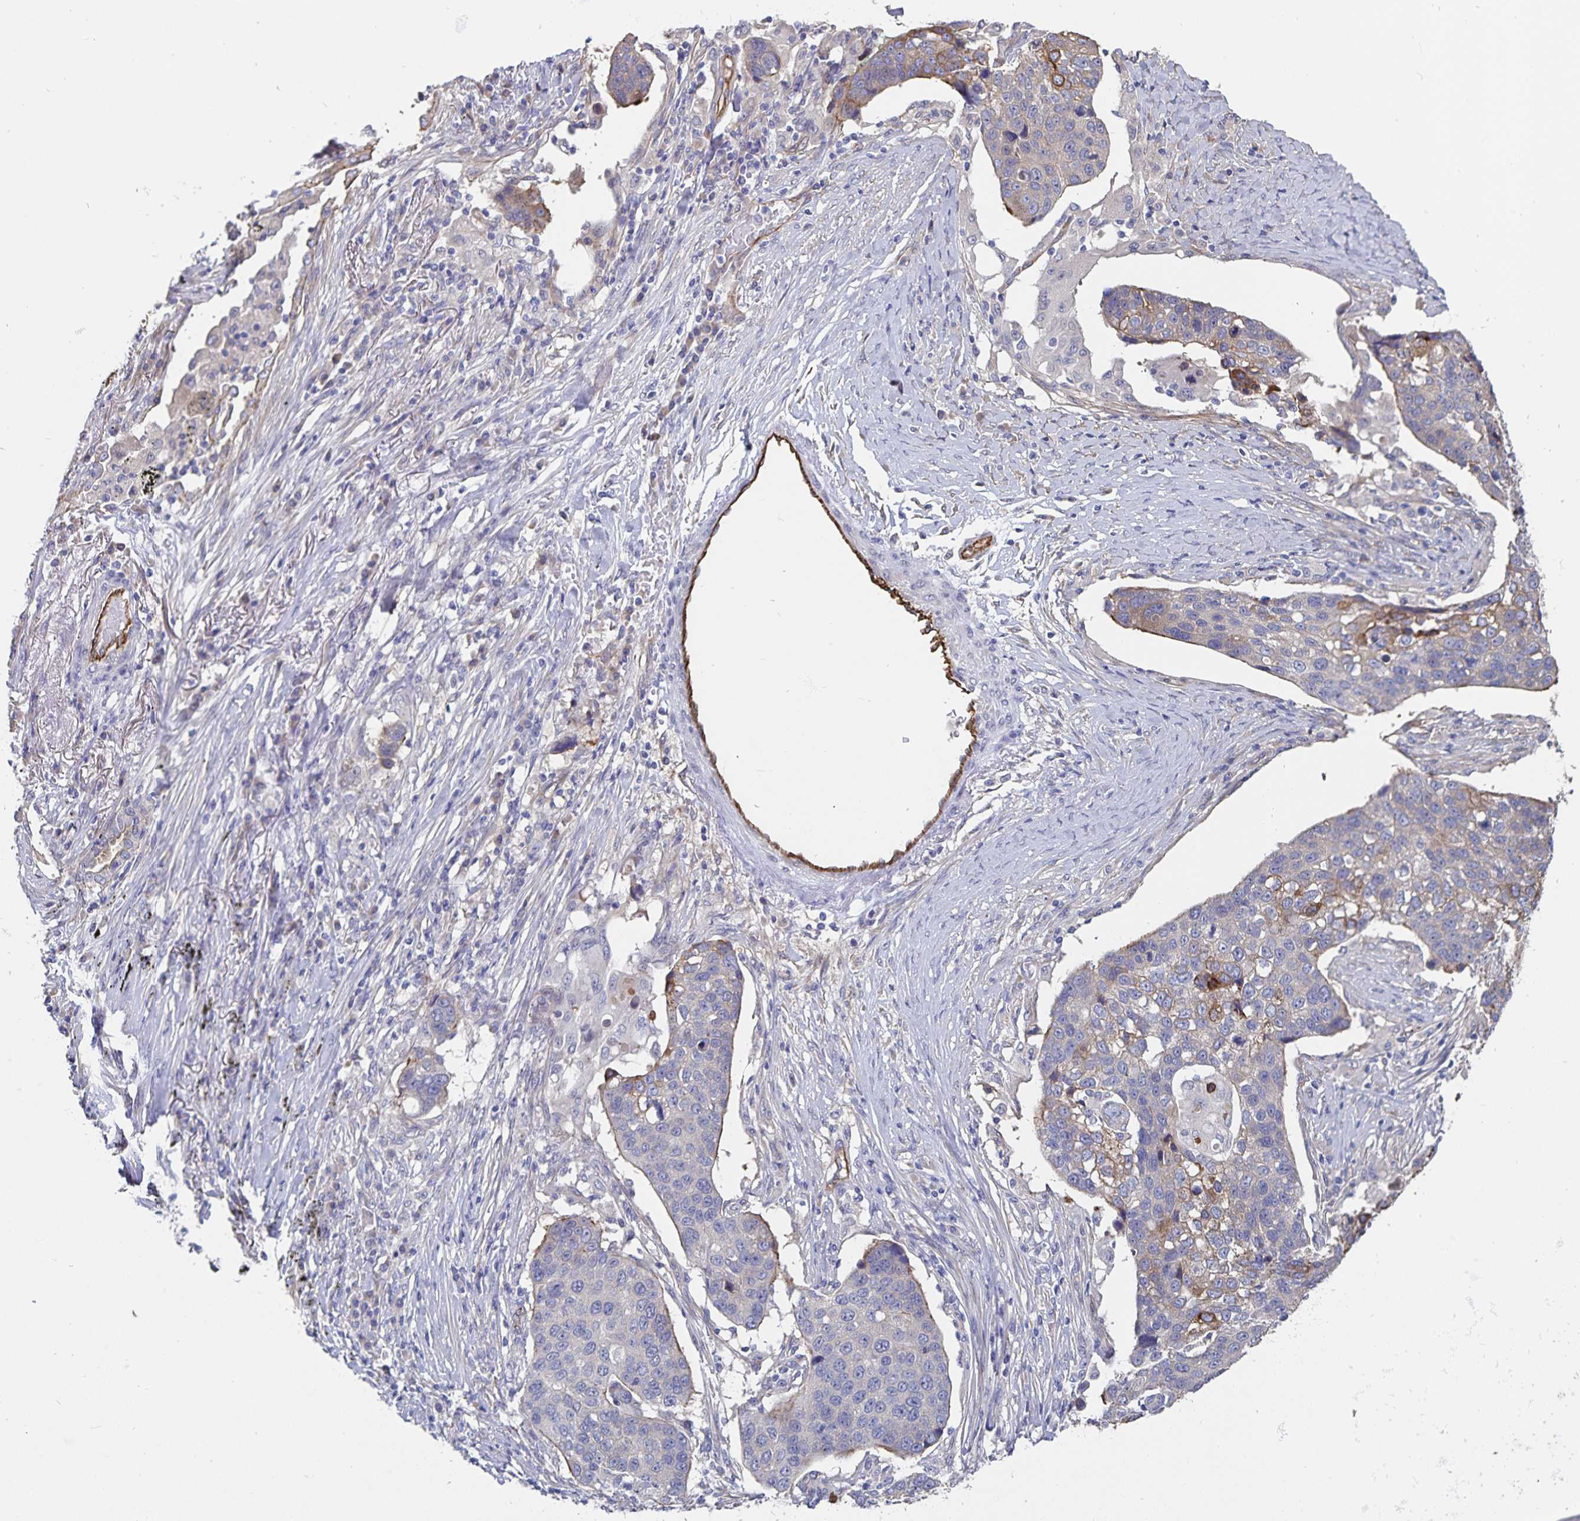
{"staining": {"intensity": "weak", "quantity": "<25%", "location": "cytoplasmic/membranous"}, "tissue": "lung cancer", "cell_type": "Tumor cells", "image_type": "cancer", "snomed": [{"axis": "morphology", "description": "Squamous cell carcinoma, NOS"}, {"axis": "topography", "description": "Lymph node"}, {"axis": "topography", "description": "Lung"}], "caption": "The immunohistochemistry (IHC) micrograph has no significant positivity in tumor cells of squamous cell carcinoma (lung) tissue.", "gene": "SSTR1", "patient": {"sex": "male", "age": 61}}